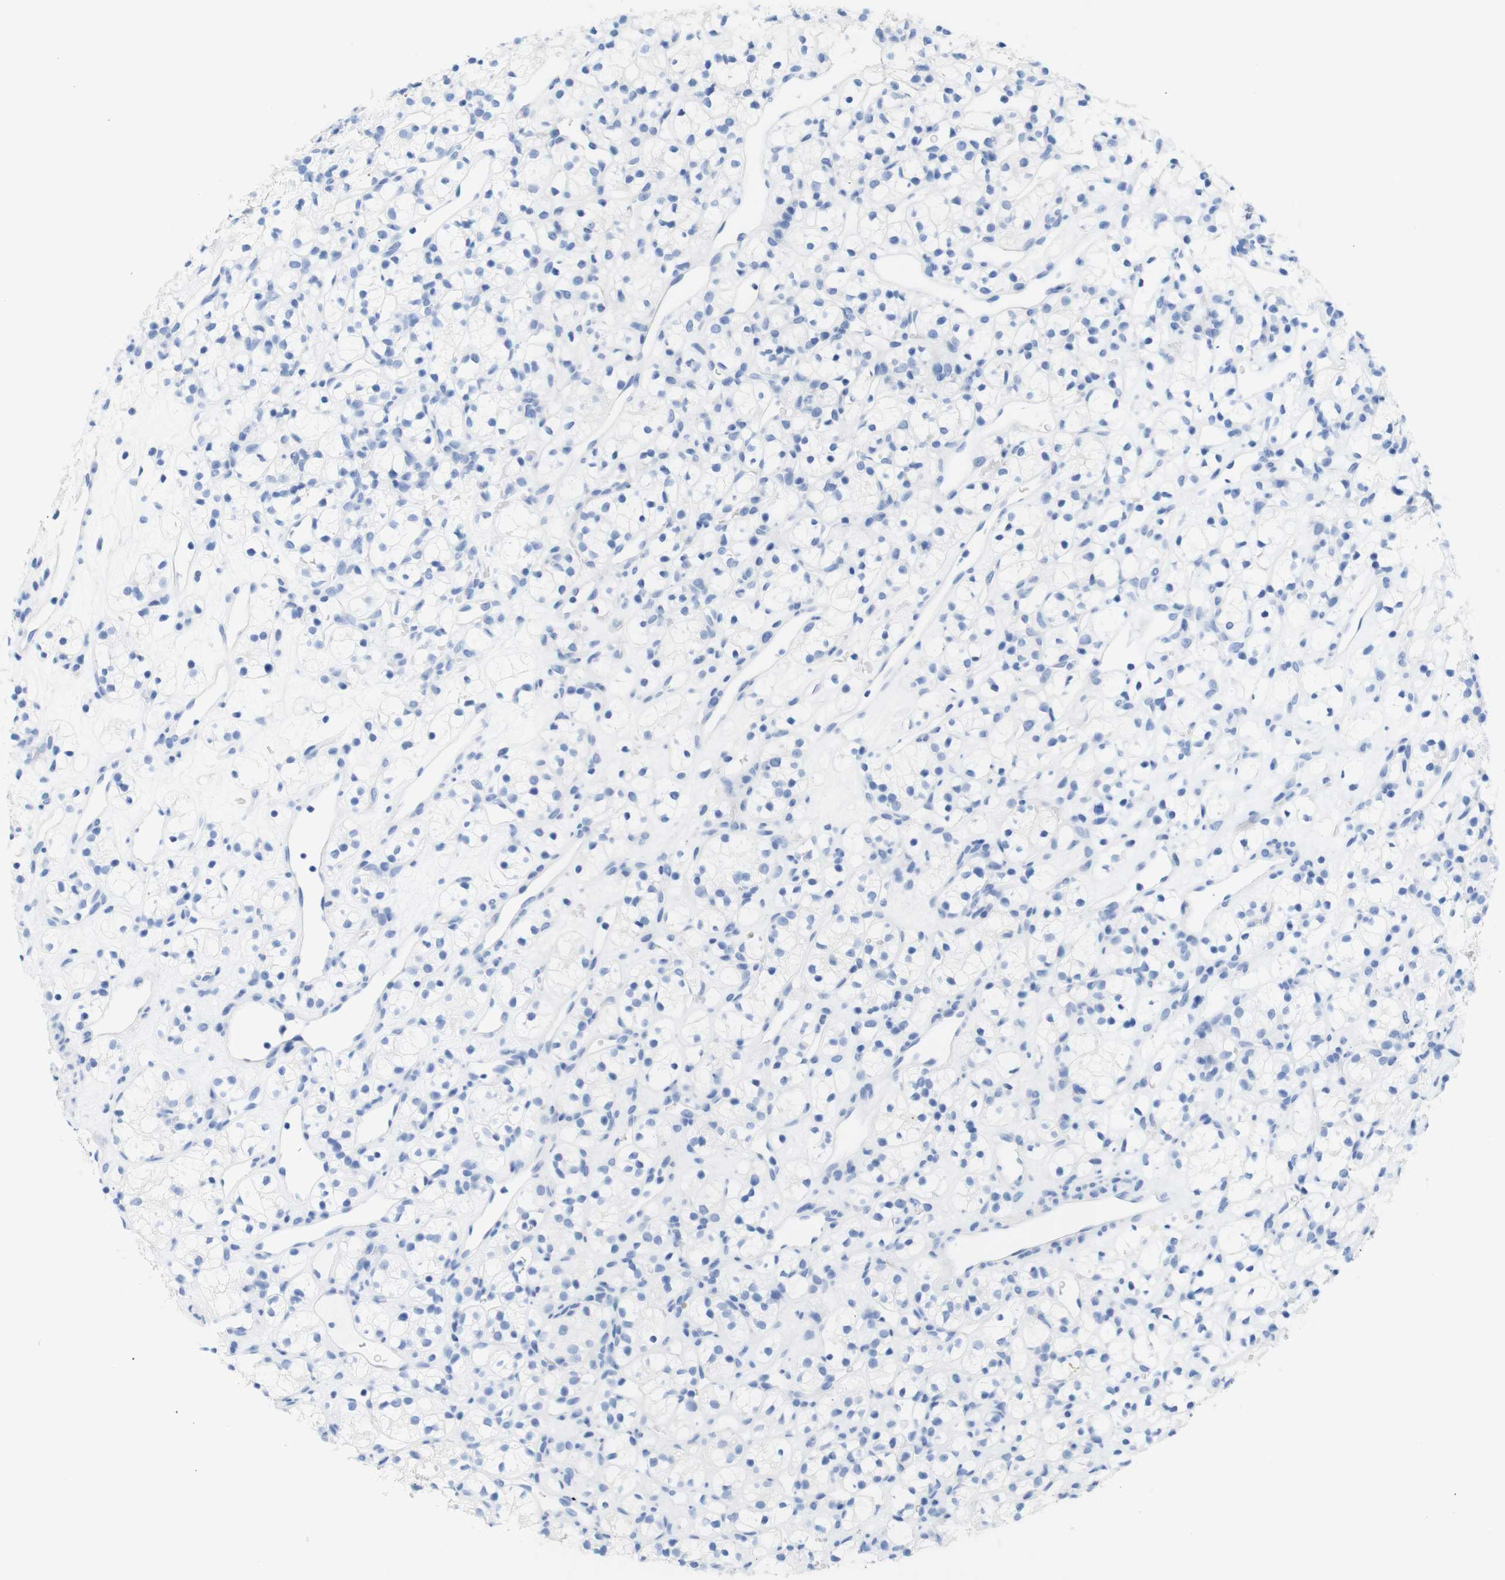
{"staining": {"intensity": "negative", "quantity": "none", "location": "none"}, "tissue": "renal cancer", "cell_type": "Tumor cells", "image_type": "cancer", "snomed": [{"axis": "morphology", "description": "Adenocarcinoma, NOS"}, {"axis": "topography", "description": "Kidney"}], "caption": "The micrograph demonstrates no significant staining in tumor cells of renal cancer. (DAB (3,3'-diaminobenzidine) immunohistochemistry visualized using brightfield microscopy, high magnification).", "gene": "LAG3", "patient": {"sex": "female", "age": 60}}